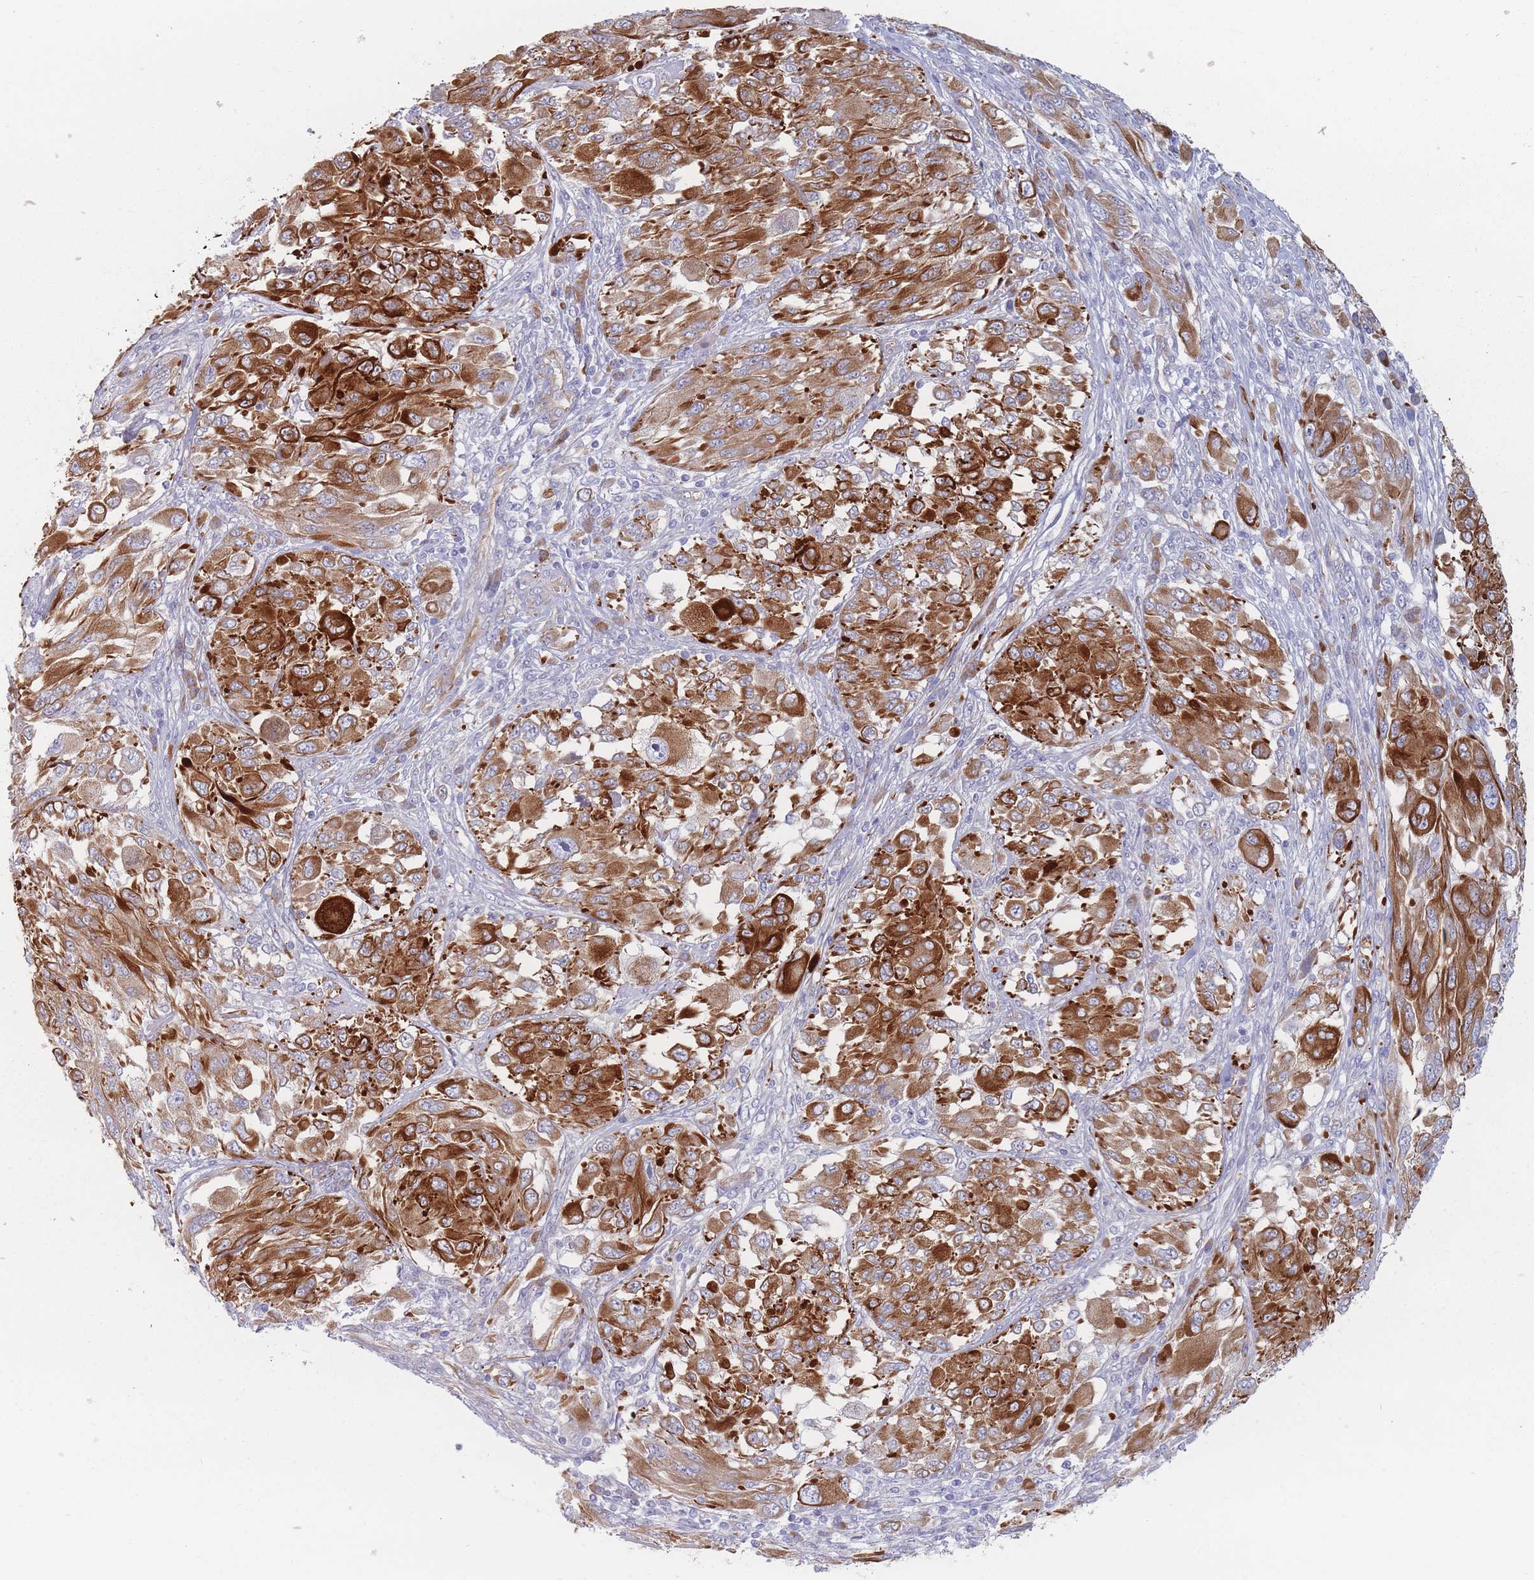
{"staining": {"intensity": "strong", "quantity": ">75%", "location": "cytoplasmic/membranous"}, "tissue": "melanoma", "cell_type": "Tumor cells", "image_type": "cancer", "snomed": [{"axis": "morphology", "description": "Malignant melanoma, NOS"}, {"axis": "topography", "description": "Skin"}], "caption": "This histopathology image displays IHC staining of human melanoma, with high strong cytoplasmic/membranous expression in about >75% of tumor cells.", "gene": "ERBIN", "patient": {"sex": "female", "age": 91}}